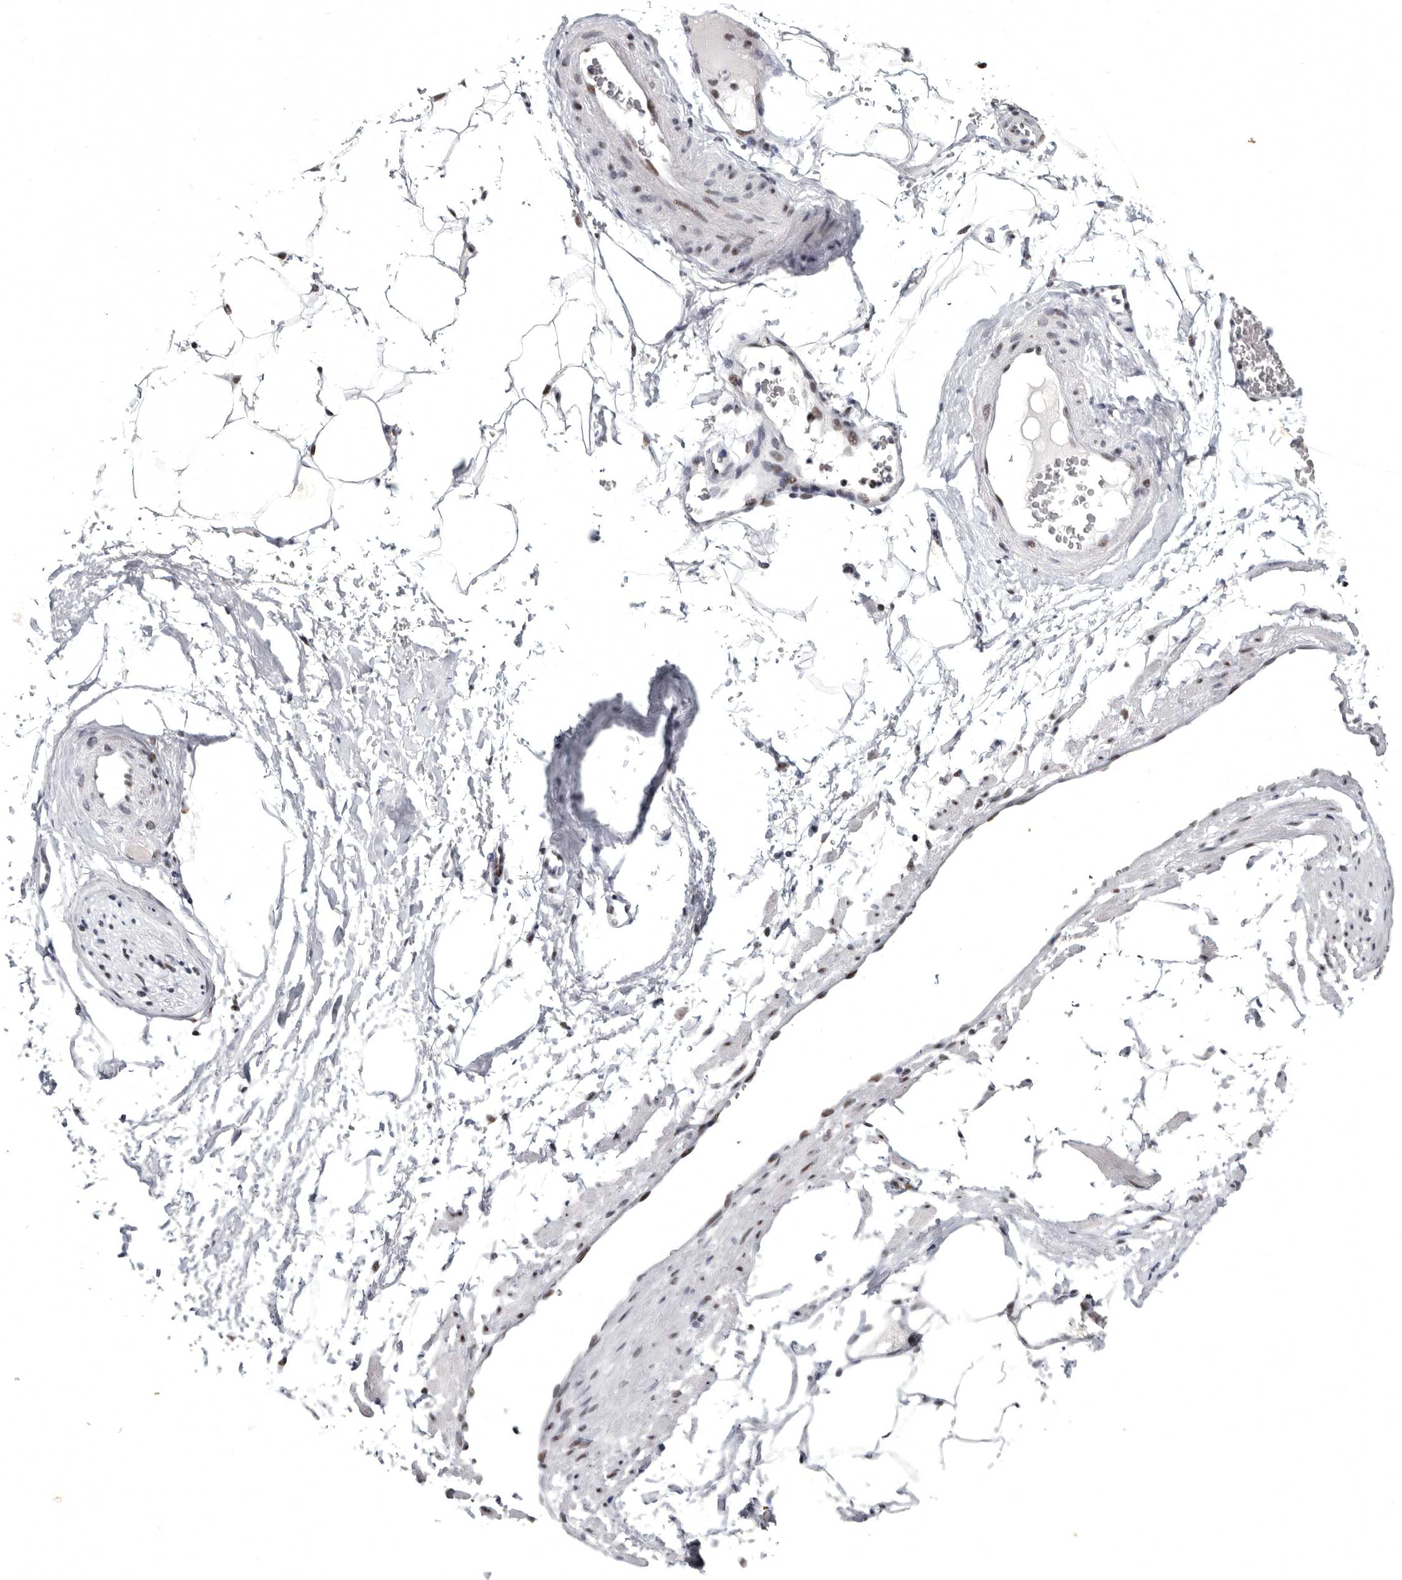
{"staining": {"intensity": "negative", "quantity": "none", "location": "none"}, "tissue": "adipose tissue", "cell_type": "Adipocytes", "image_type": "normal", "snomed": [{"axis": "morphology", "description": "Normal tissue, NOS"}, {"axis": "morphology", "description": "Adenocarcinoma, Low grade"}, {"axis": "topography", "description": "Prostate"}, {"axis": "topography", "description": "Peripheral nerve tissue"}], "caption": "High magnification brightfield microscopy of benign adipose tissue stained with DAB (3,3'-diaminobenzidine) (brown) and counterstained with hematoxylin (blue): adipocytes show no significant staining. Nuclei are stained in blue.", "gene": "WRAP73", "patient": {"sex": "male", "age": 63}}